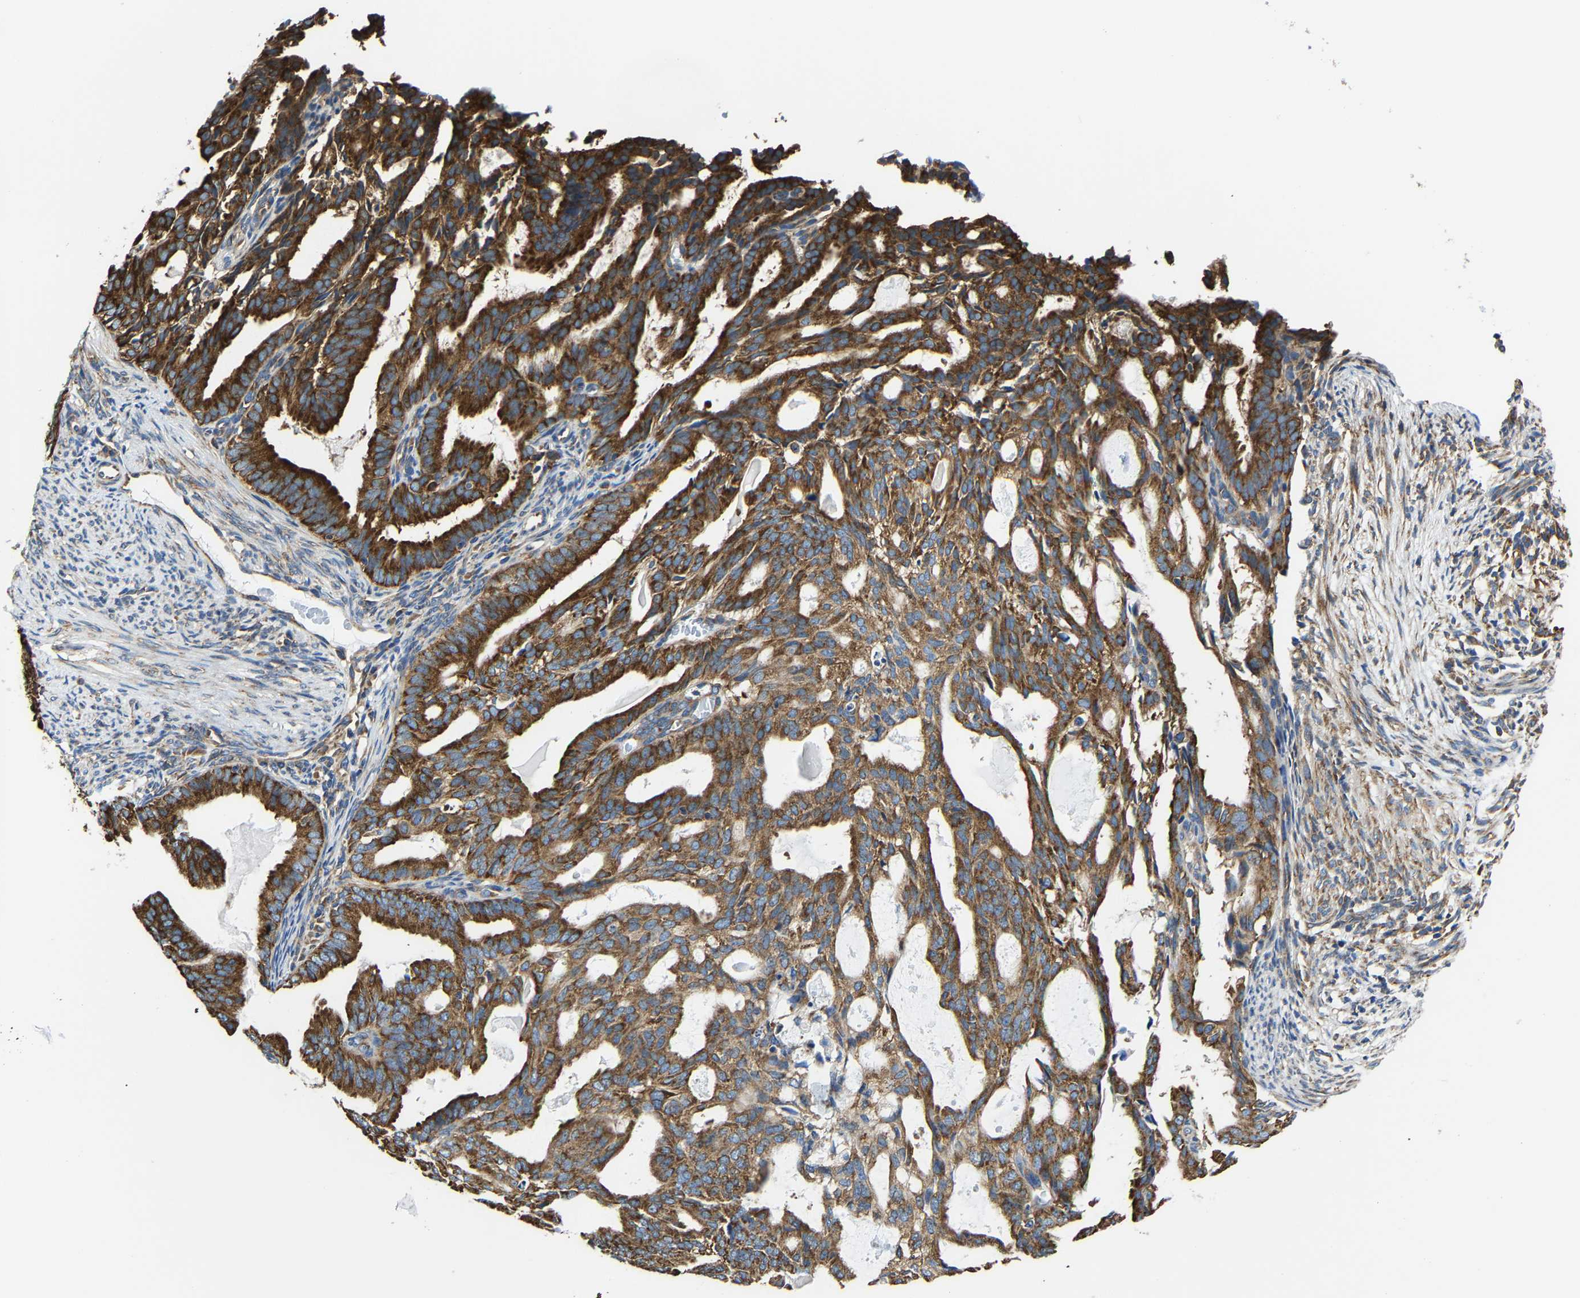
{"staining": {"intensity": "strong", "quantity": ">75%", "location": "cytoplasmic/membranous"}, "tissue": "endometrial cancer", "cell_type": "Tumor cells", "image_type": "cancer", "snomed": [{"axis": "morphology", "description": "Adenocarcinoma, NOS"}, {"axis": "topography", "description": "Endometrium"}], "caption": "Protein analysis of adenocarcinoma (endometrial) tissue exhibits strong cytoplasmic/membranous expression in about >75% of tumor cells. The staining was performed using DAB (3,3'-diaminobenzidine) to visualize the protein expression in brown, while the nuclei were stained in blue with hematoxylin (Magnification: 20x).", "gene": "G3BP2", "patient": {"sex": "female", "age": 58}}